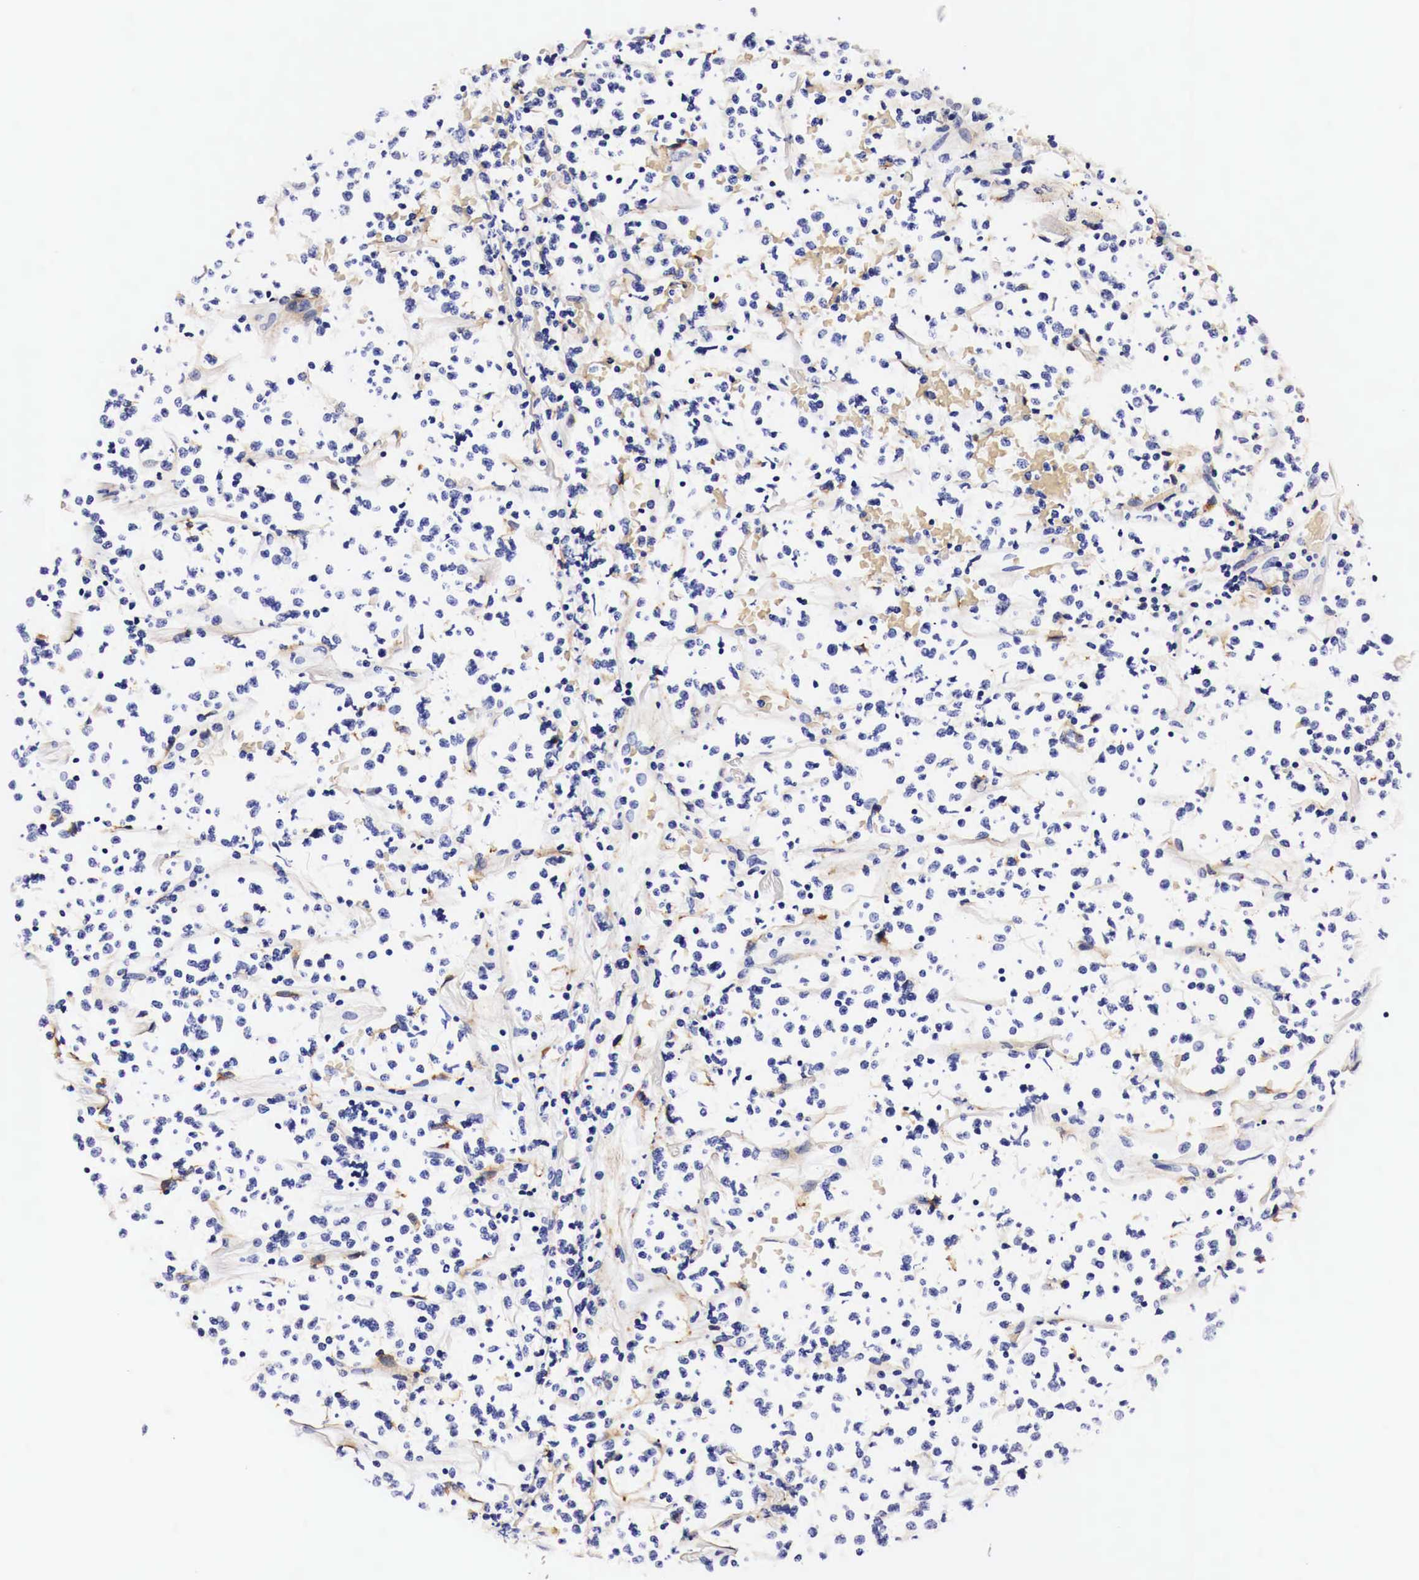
{"staining": {"intensity": "negative", "quantity": "none", "location": "none"}, "tissue": "lymphoma", "cell_type": "Tumor cells", "image_type": "cancer", "snomed": [{"axis": "morphology", "description": "Malignant lymphoma, non-Hodgkin's type, Low grade"}, {"axis": "topography", "description": "Small intestine"}], "caption": "Immunohistochemistry of lymphoma displays no positivity in tumor cells.", "gene": "EGFR", "patient": {"sex": "female", "age": 59}}